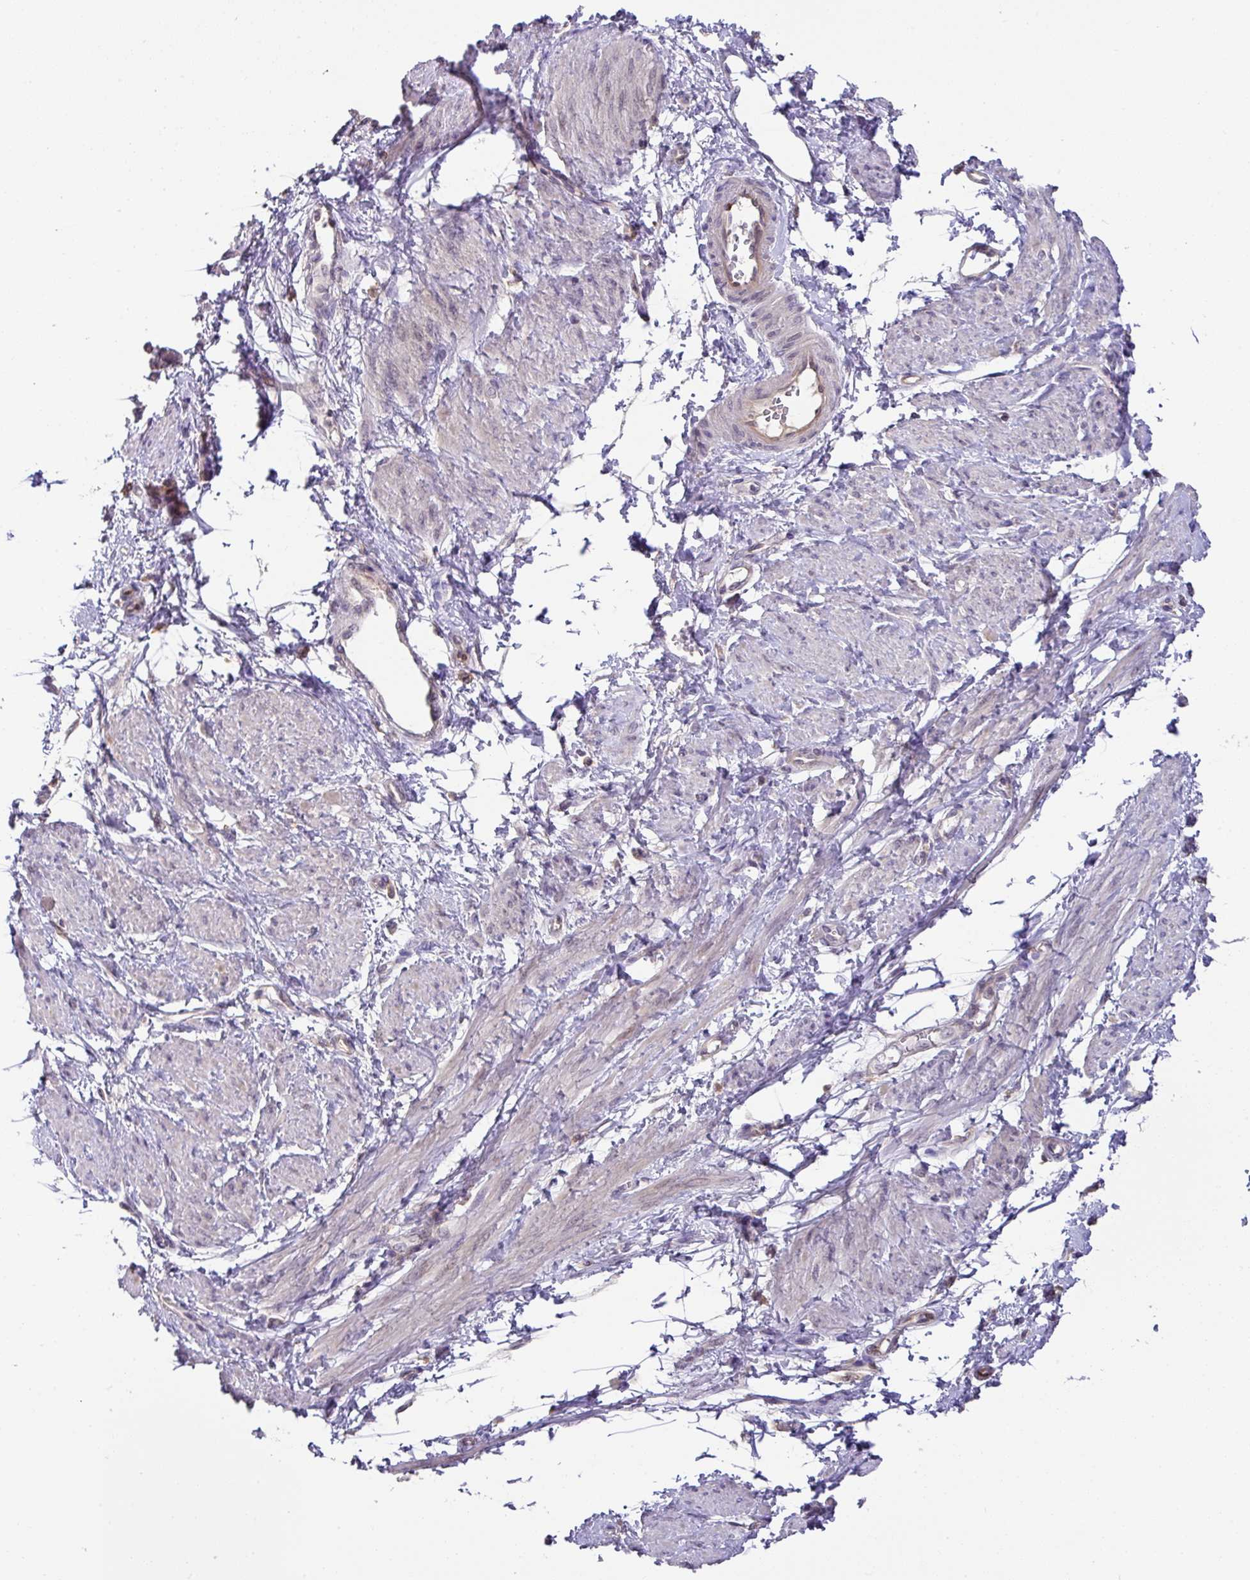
{"staining": {"intensity": "negative", "quantity": "none", "location": "none"}, "tissue": "smooth muscle", "cell_type": "Smooth muscle cells", "image_type": "normal", "snomed": [{"axis": "morphology", "description": "Normal tissue, NOS"}, {"axis": "topography", "description": "Smooth muscle"}, {"axis": "topography", "description": "Uterus"}], "caption": "This is a image of IHC staining of benign smooth muscle, which shows no expression in smooth muscle cells.", "gene": "GCNT7", "patient": {"sex": "female", "age": 39}}